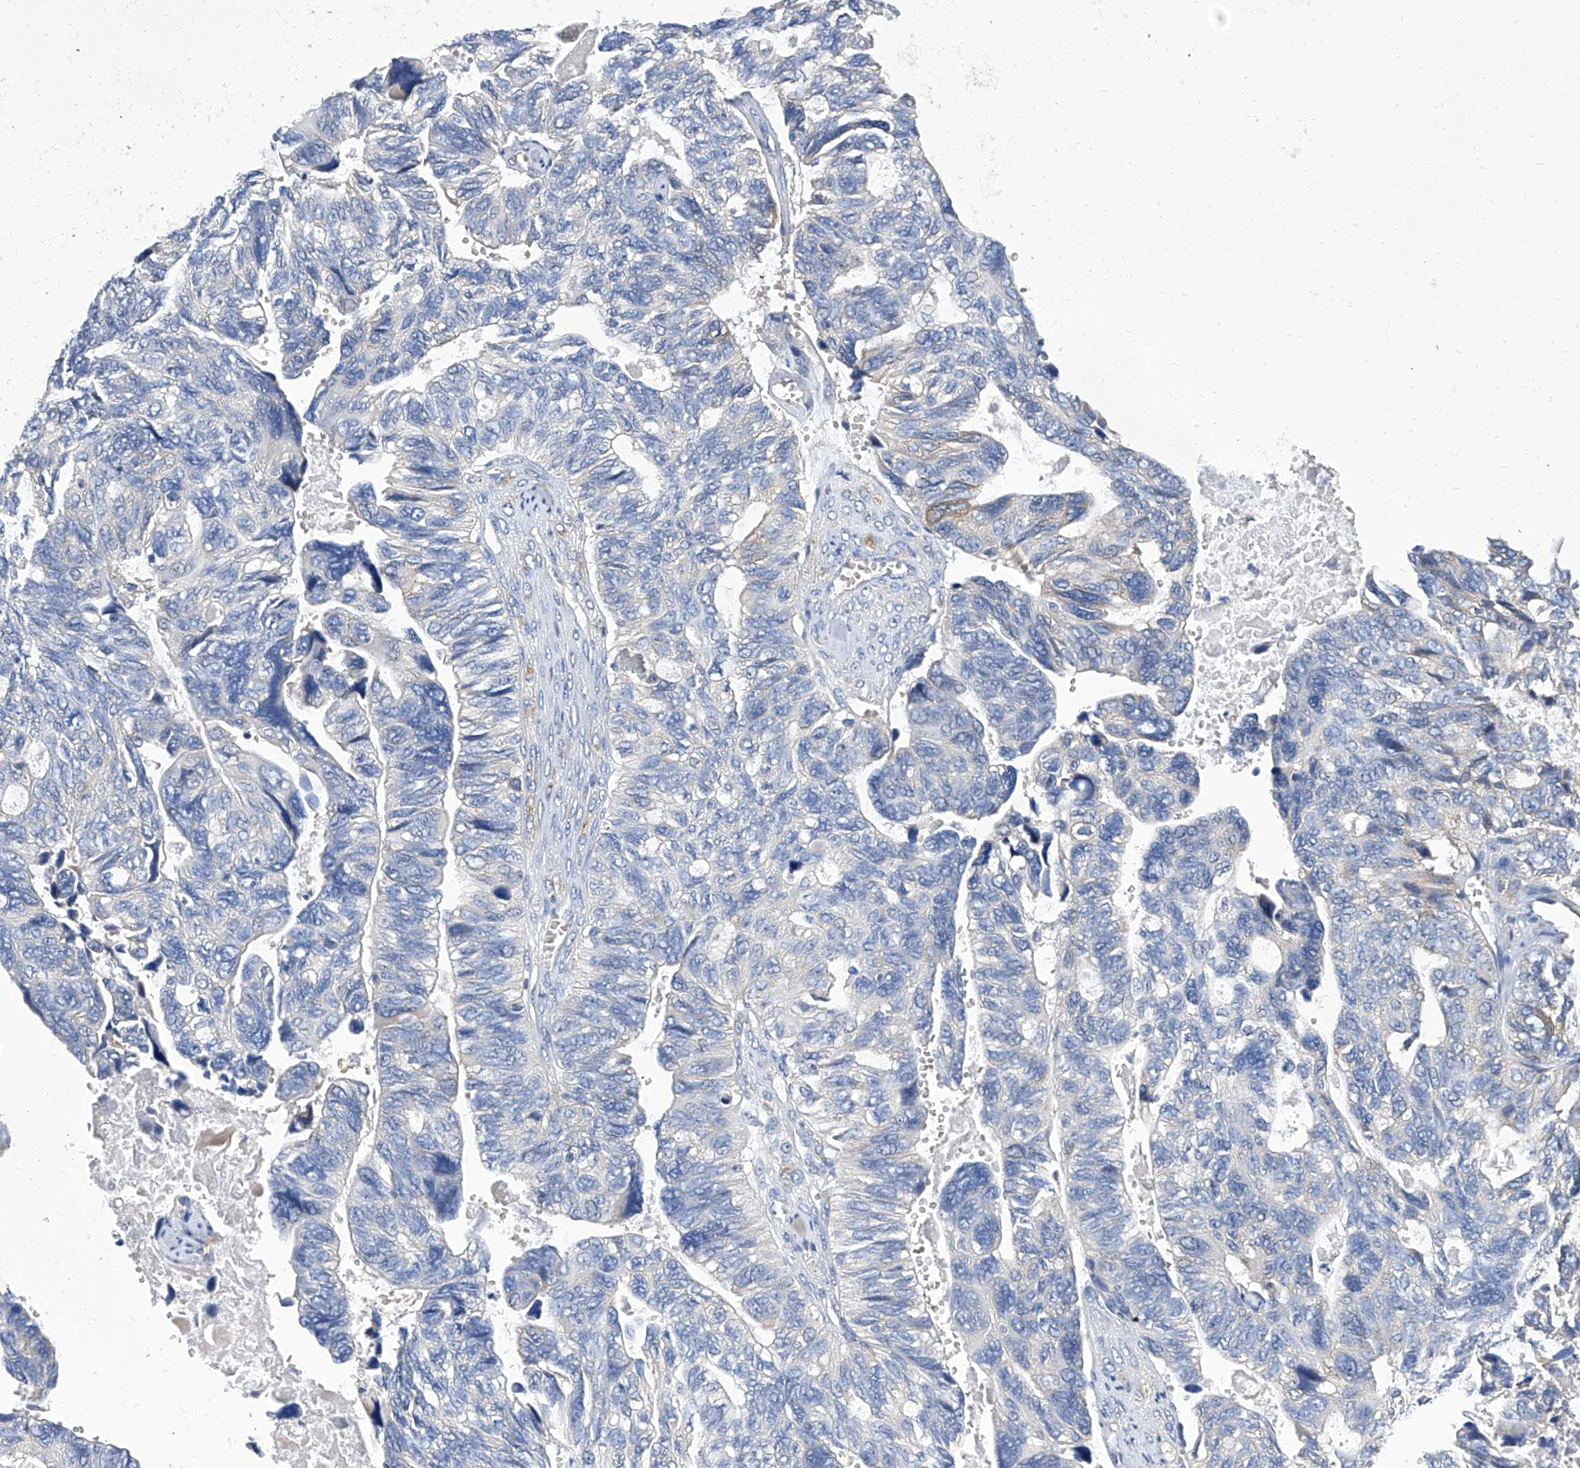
{"staining": {"intensity": "negative", "quantity": "none", "location": "none"}, "tissue": "ovarian cancer", "cell_type": "Tumor cells", "image_type": "cancer", "snomed": [{"axis": "morphology", "description": "Cystadenocarcinoma, serous, NOS"}, {"axis": "topography", "description": "Ovary"}], "caption": "Immunohistochemical staining of human ovarian serous cystadenocarcinoma displays no significant staining in tumor cells.", "gene": "TJAP1", "patient": {"sex": "female", "age": 79}}